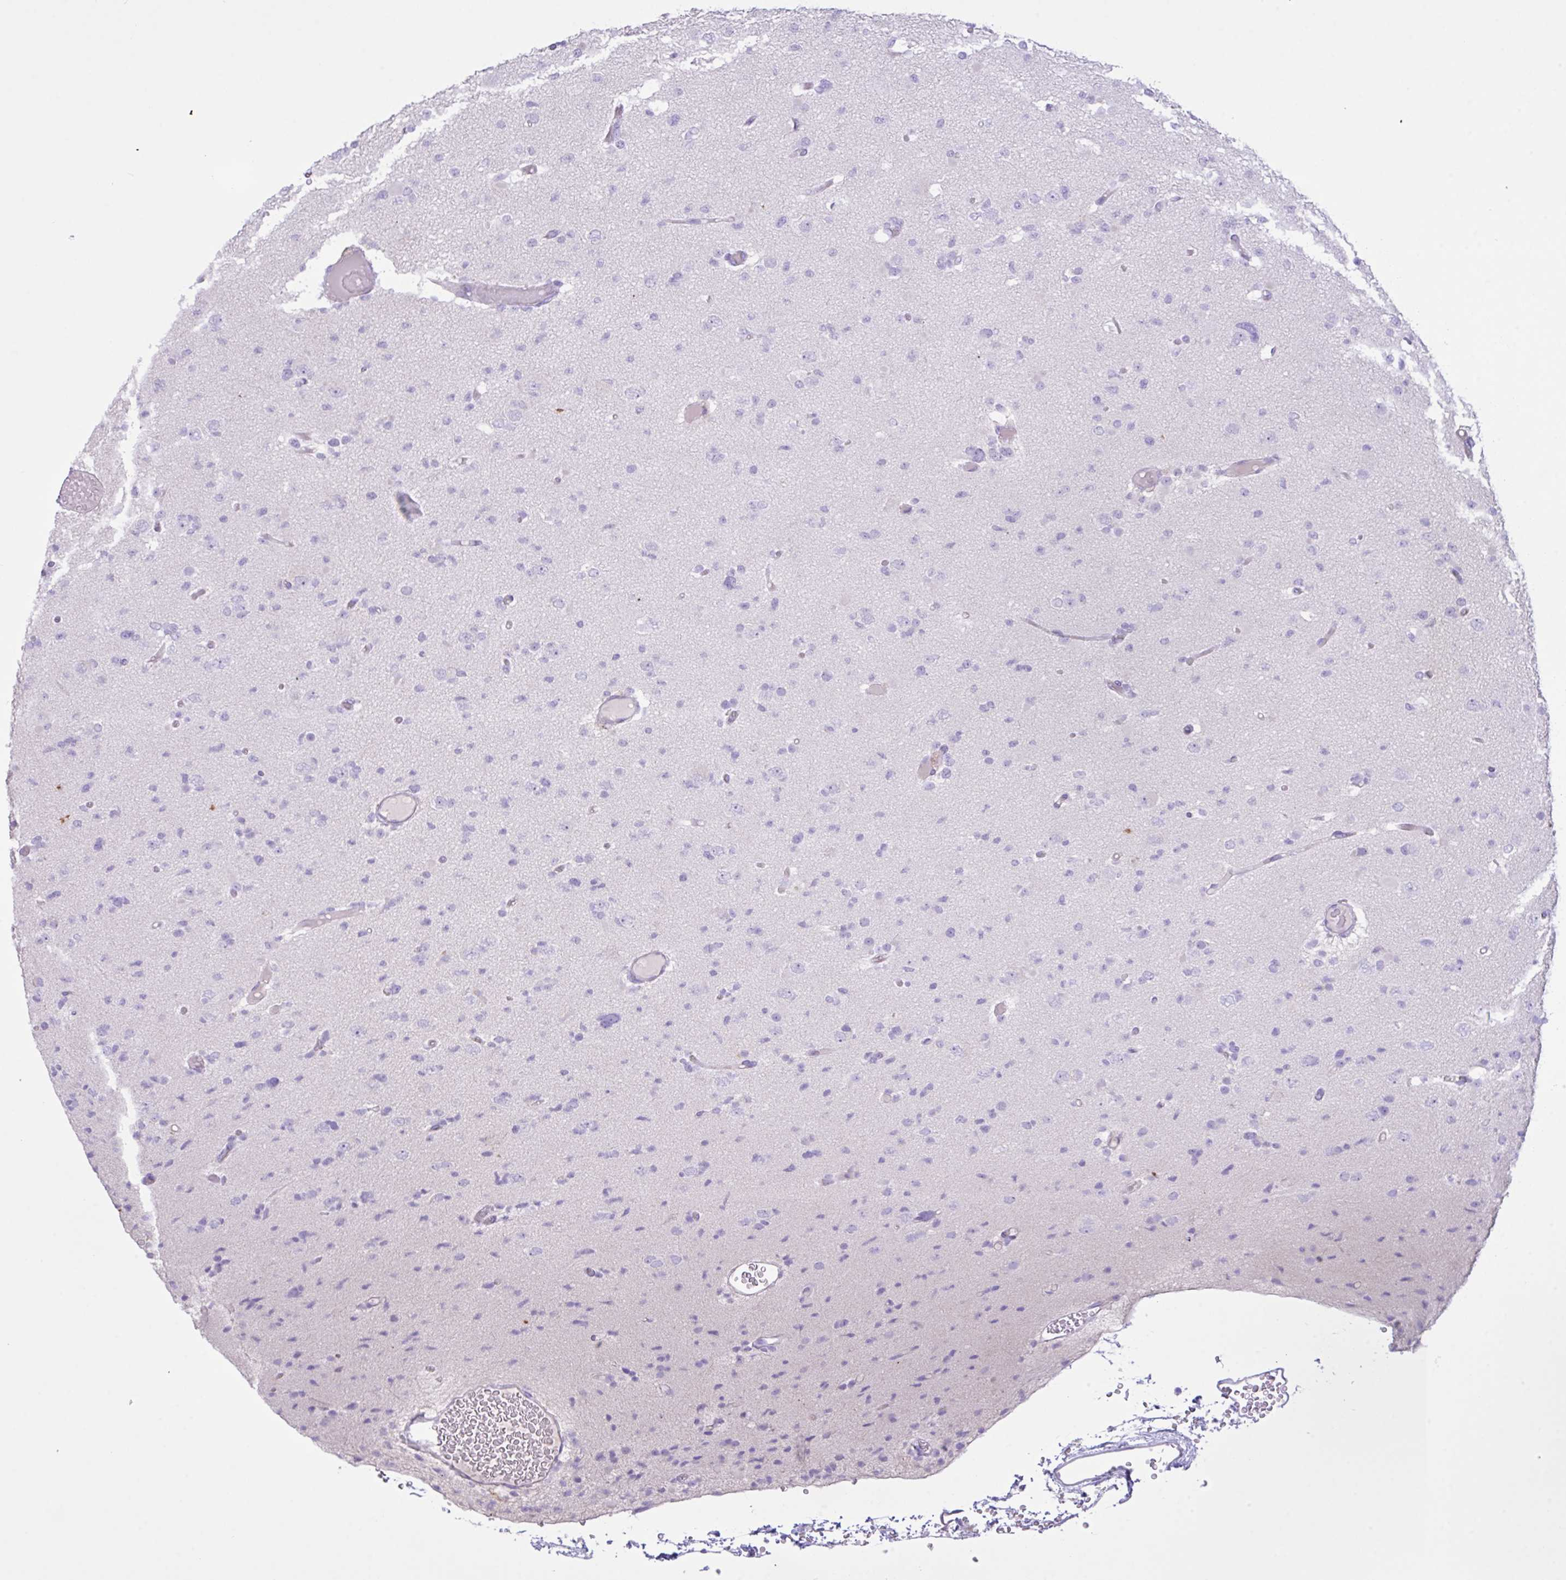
{"staining": {"intensity": "negative", "quantity": "none", "location": "none"}, "tissue": "glioma", "cell_type": "Tumor cells", "image_type": "cancer", "snomed": [{"axis": "morphology", "description": "Glioma, malignant, Low grade"}, {"axis": "topography", "description": "Brain"}], "caption": "Immunohistochemistry (IHC) image of neoplastic tissue: glioma stained with DAB (3,3'-diaminobenzidine) demonstrates no significant protein positivity in tumor cells.", "gene": "CST11", "patient": {"sex": "female", "age": 22}}